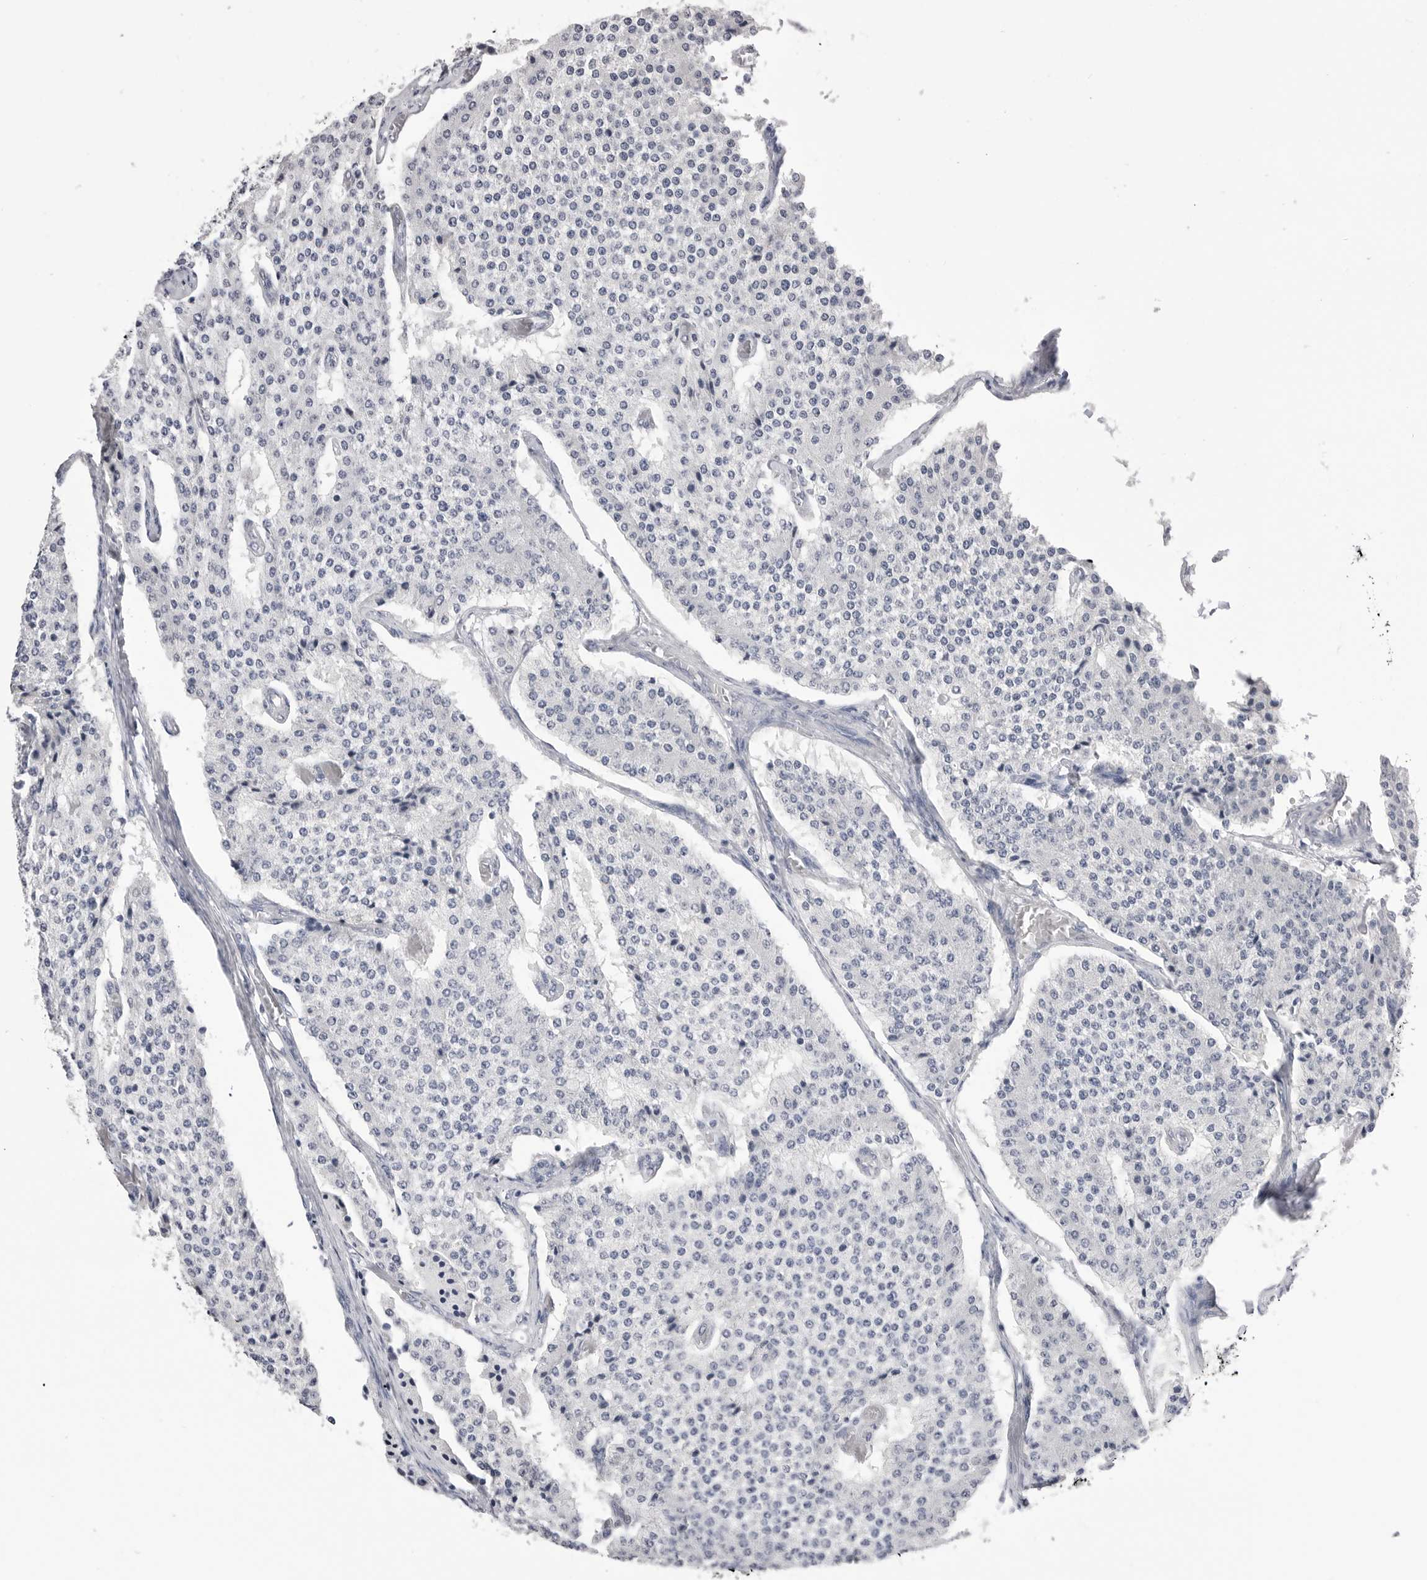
{"staining": {"intensity": "negative", "quantity": "none", "location": "none"}, "tissue": "carcinoid", "cell_type": "Tumor cells", "image_type": "cancer", "snomed": [{"axis": "morphology", "description": "Carcinoid, malignant, NOS"}, {"axis": "topography", "description": "Colon"}], "caption": "The photomicrograph exhibits no significant expression in tumor cells of malignant carcinoid.", "gene": "CPB1", "patient": {"sex": "female", "age": 52}}